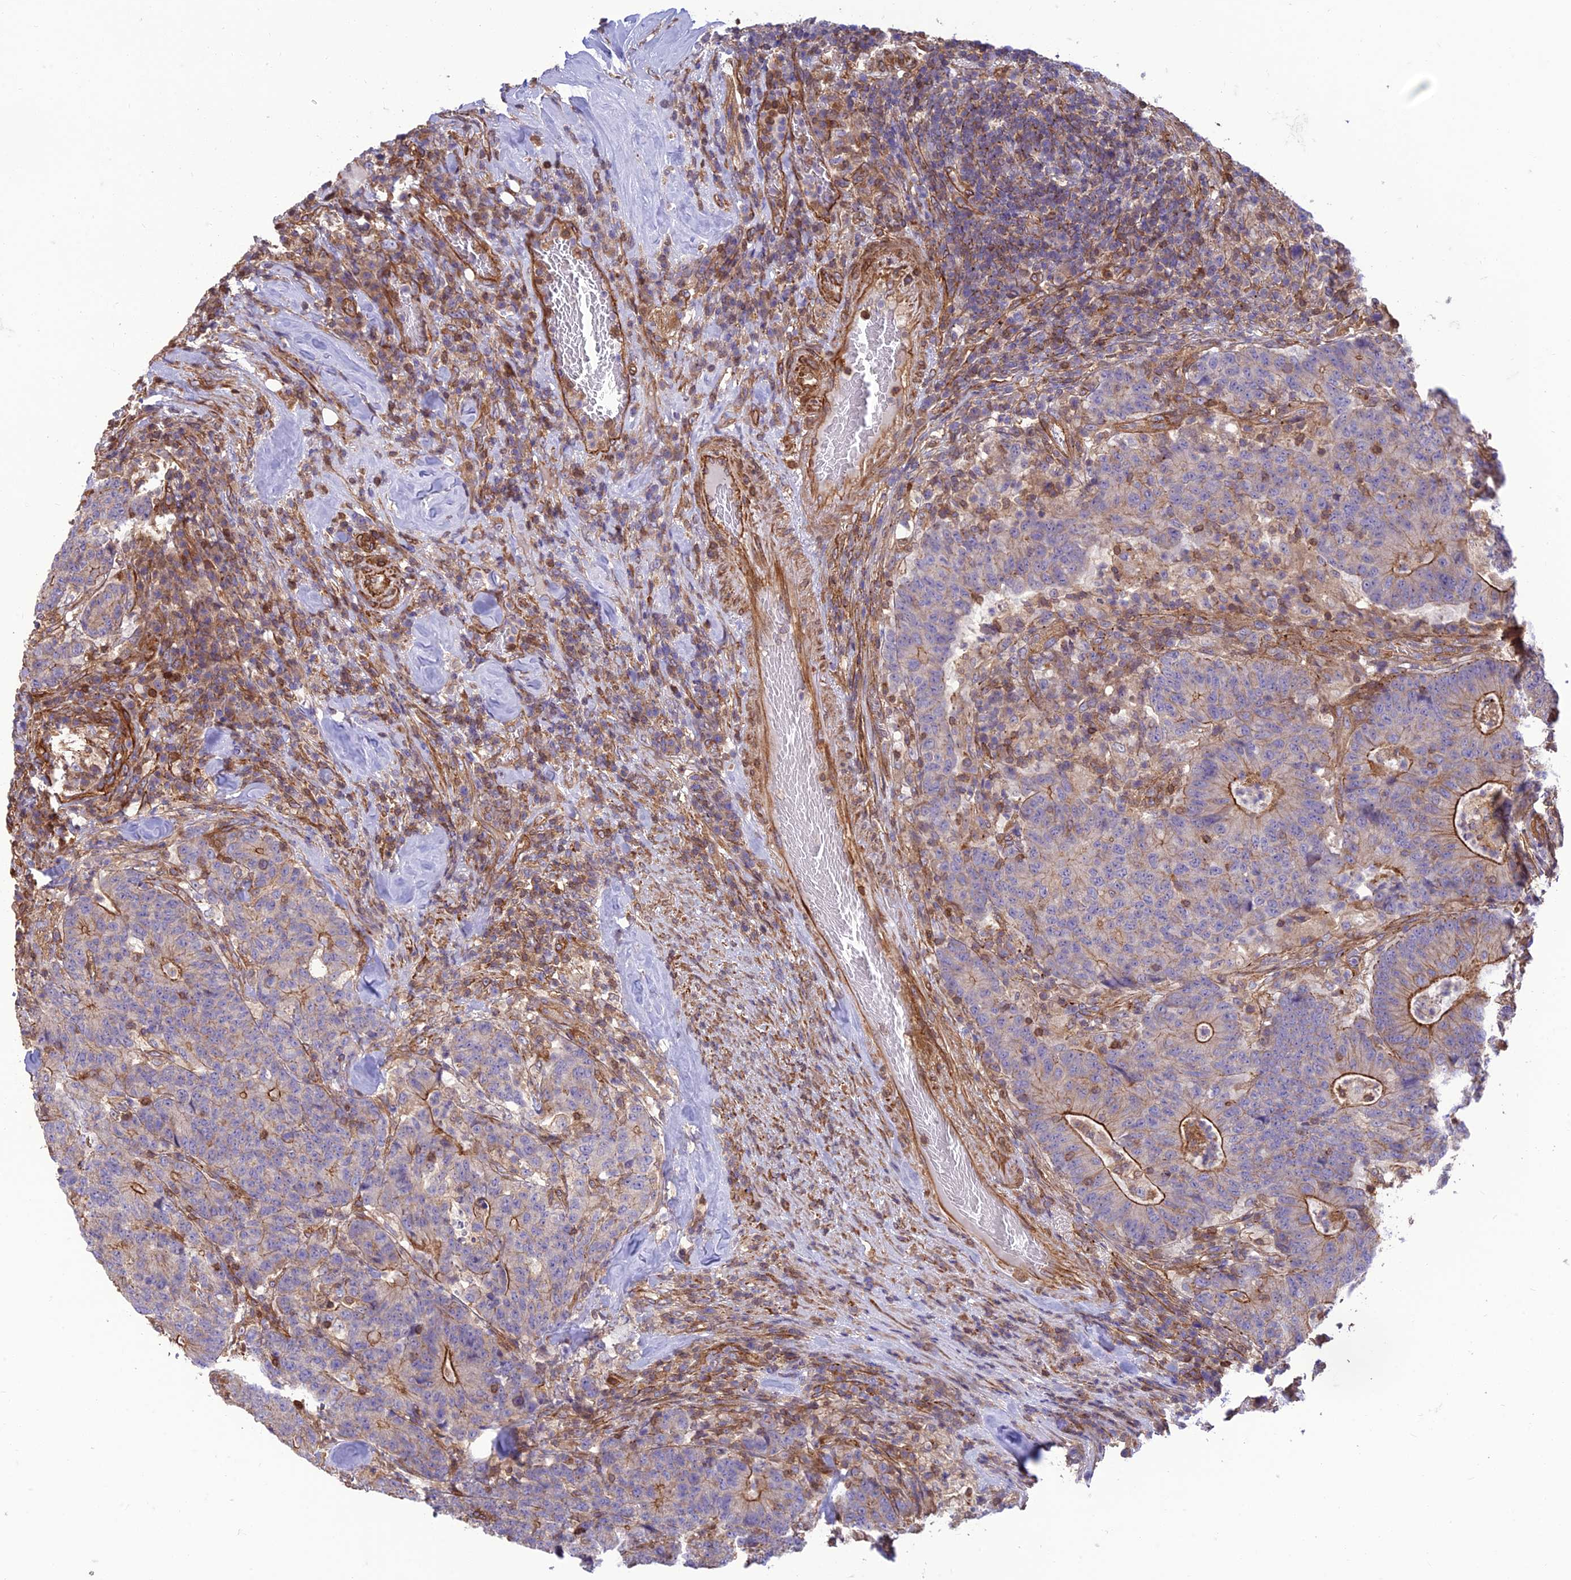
{"staining": {"intensity": "moderate", "quantity": "25%-75%", "location": "cytoplasmic/membranous"}, "tissue": "colorectal cancer", "cell_type": "Tumor cells", "image_type": "cancer", "snomed": [{"axis": "morphology", "description": "Normal tissue, NOS"}, {"axis": "morphology", "description": "Adenocarcinoma, NOS"}, {"axis": "topography", "description": "Colon"}], "caption": "Colorectal cancer was stained to show a protein in brown. There is medium levels of moderate cytoplasmic/membranous expression in approximately 25%-75% of tumor cells. The protein is stained brown, and the nuclei are stained in blue (DAB IHC with brightfield microscopy, high magnification).", "gene": "HPSE2", "patient": {"sex": "female", "age": 75}}